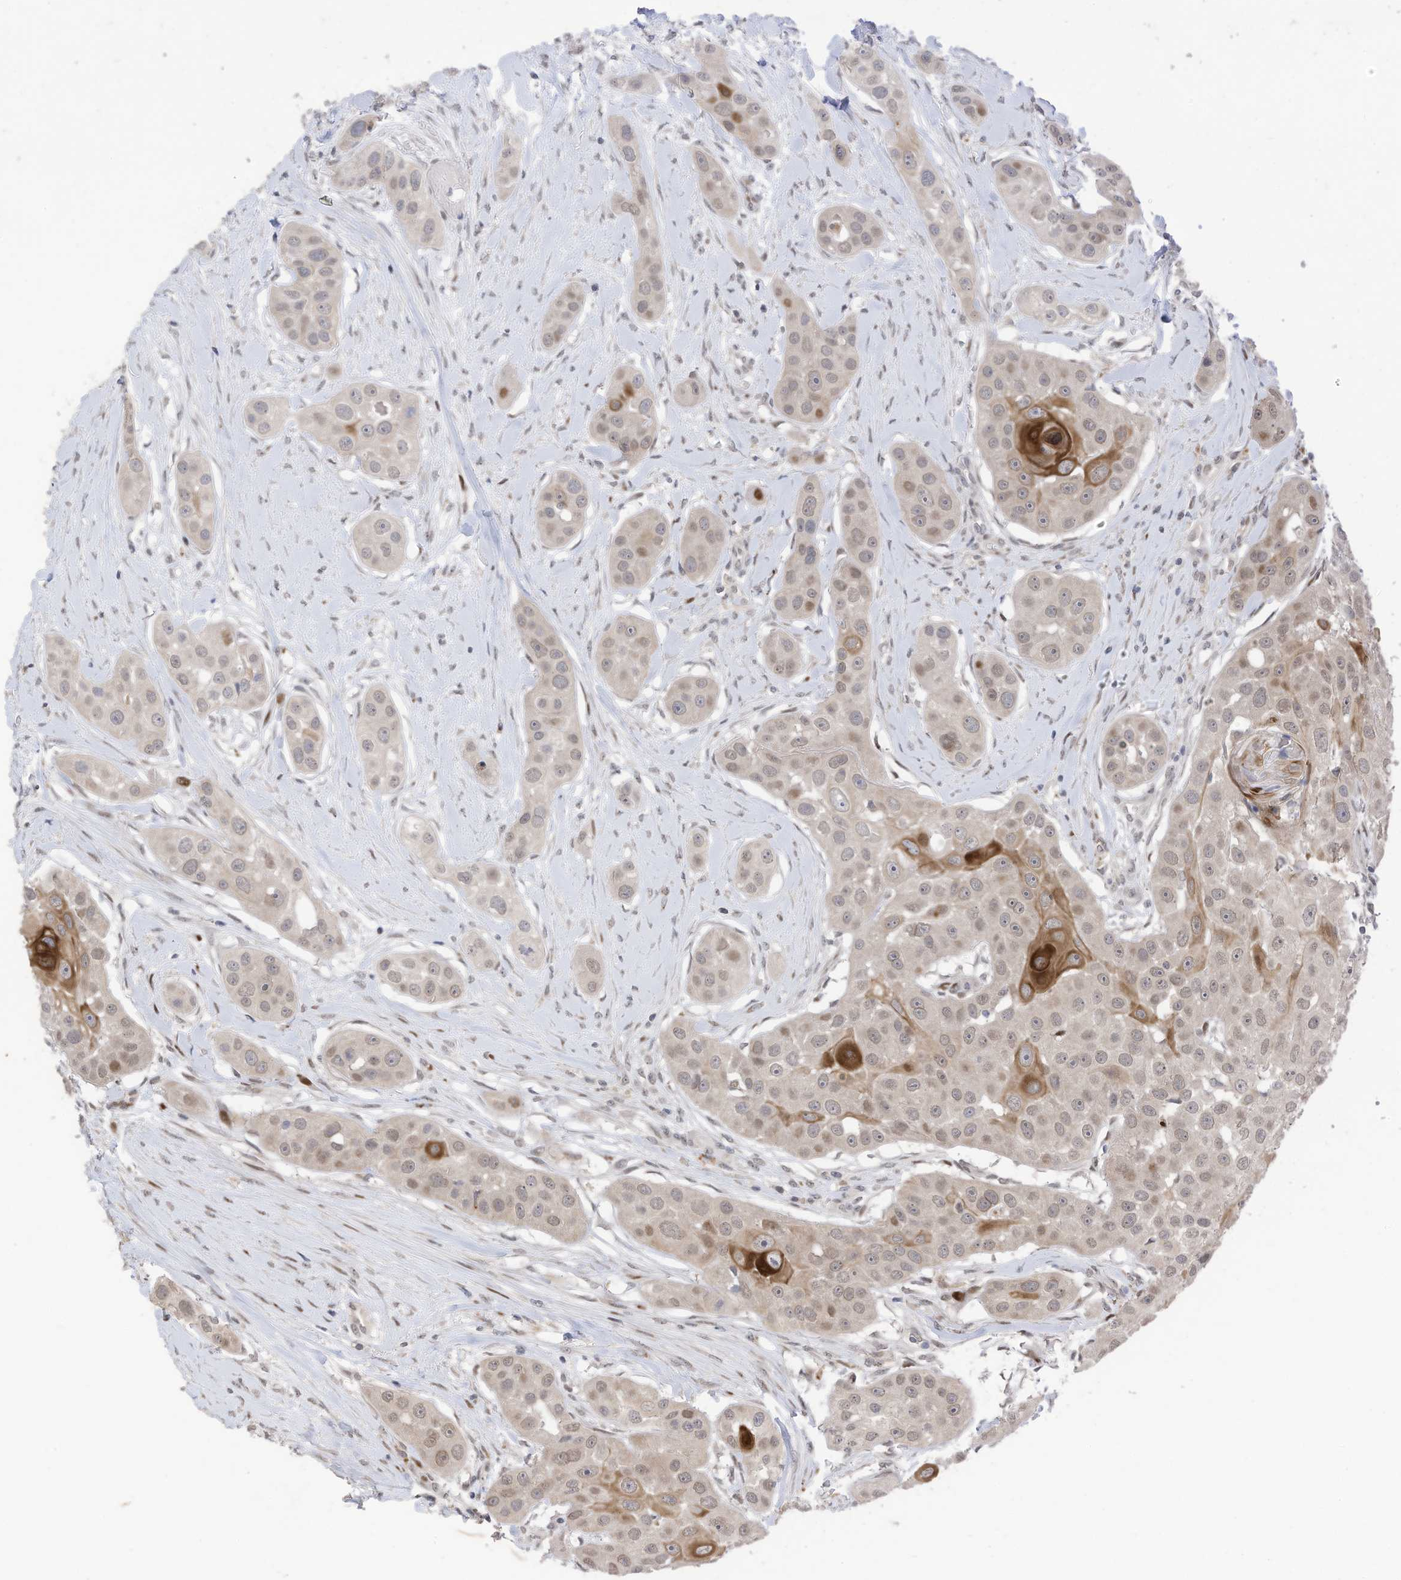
{"staining": {"intensity": "strong", "quantity": "<25%", "location": "cytoplasmic/membranous,nuclear"}, "tissue": "head and neck cancer", "cell_type": "Tumor cells", "image_type": "cancer", "snomed": [{"axis": "morphology", "description": "Normal tissue, NOS"}, {"axis": "morphology", "description": "Squamous cell carcinoma, NOS"}, {"axis": "topography", "description": "Skeletal muscle"}, {"axis": "topography", "description": "Head-Neck"}], "caption": "The histopathology image shows immunohistochemical staining of head and neck cancer. There is strong cytoplasmic/membranous and nuclear positivity is appreciated in approximately <25% of tumor cells.", "gene": "RABL3", "patient": {"sex": "male", "age": 51}}